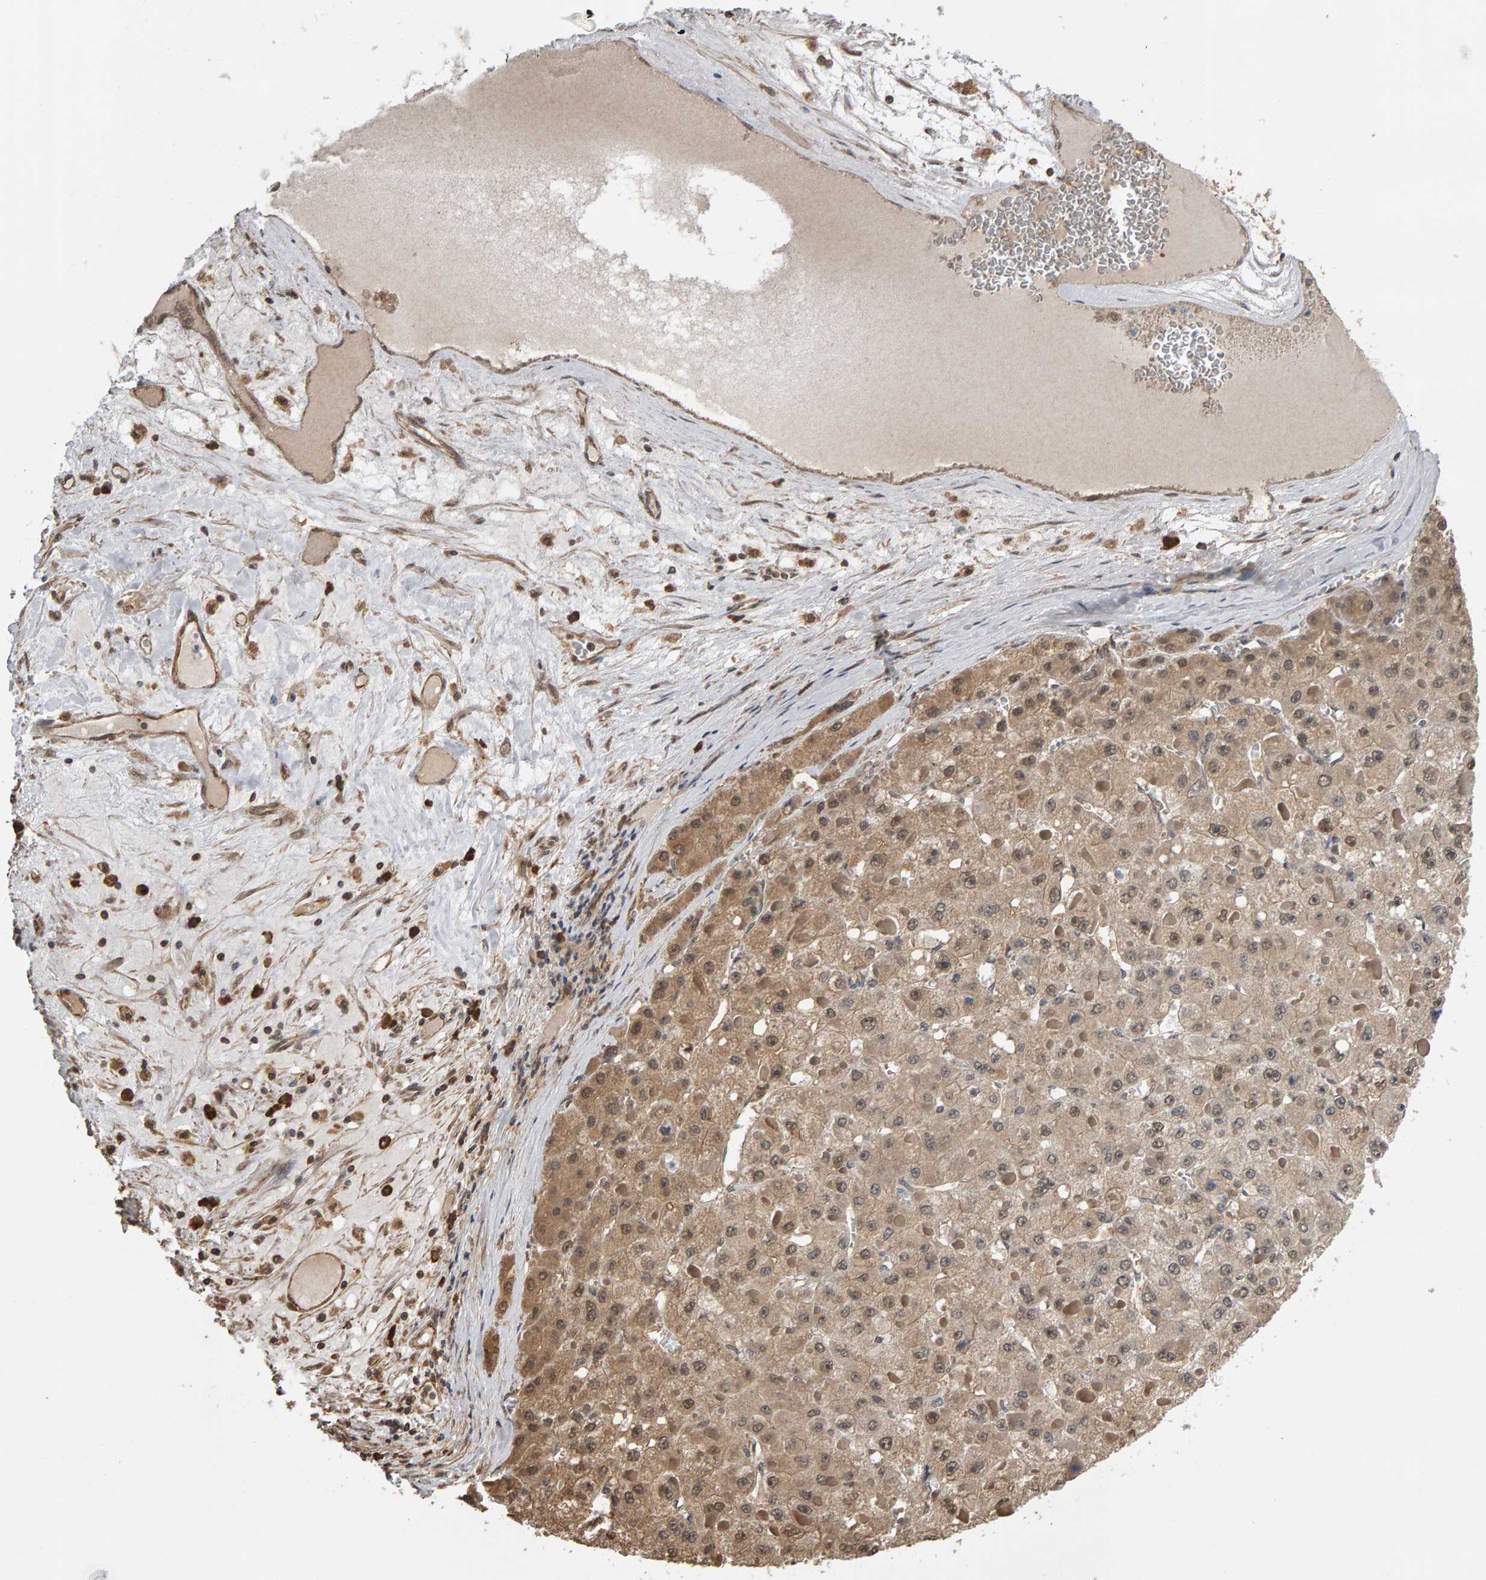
{"staining": {"intensity": "weak", "quantity": ">75%", "location": "cytoplasmic/membranous,nuclear"}, "tissue": "liver cancer", "cell_type": "Tumor cells", "image_type": "cancer", "snomed": [{"axis": "morphology", "description": "Carcinoma, Hepatocellular, NOS"}, {"axis": "topography", "description": "Liver"}], "caption": "Immunohistochemistry image of neoplastic tissue: human liver cancer (hepatocellular carcinoma) stained using IHC demonstrates low levels of weak protein expression localized specifically in the cytoplasmic/membranous and nuclear of tumor cells, appearing as a cytoplasmic/membranous and nuclear brown color.", "gene": "COASY", "patient": {"sex": "female", "age": 73}}